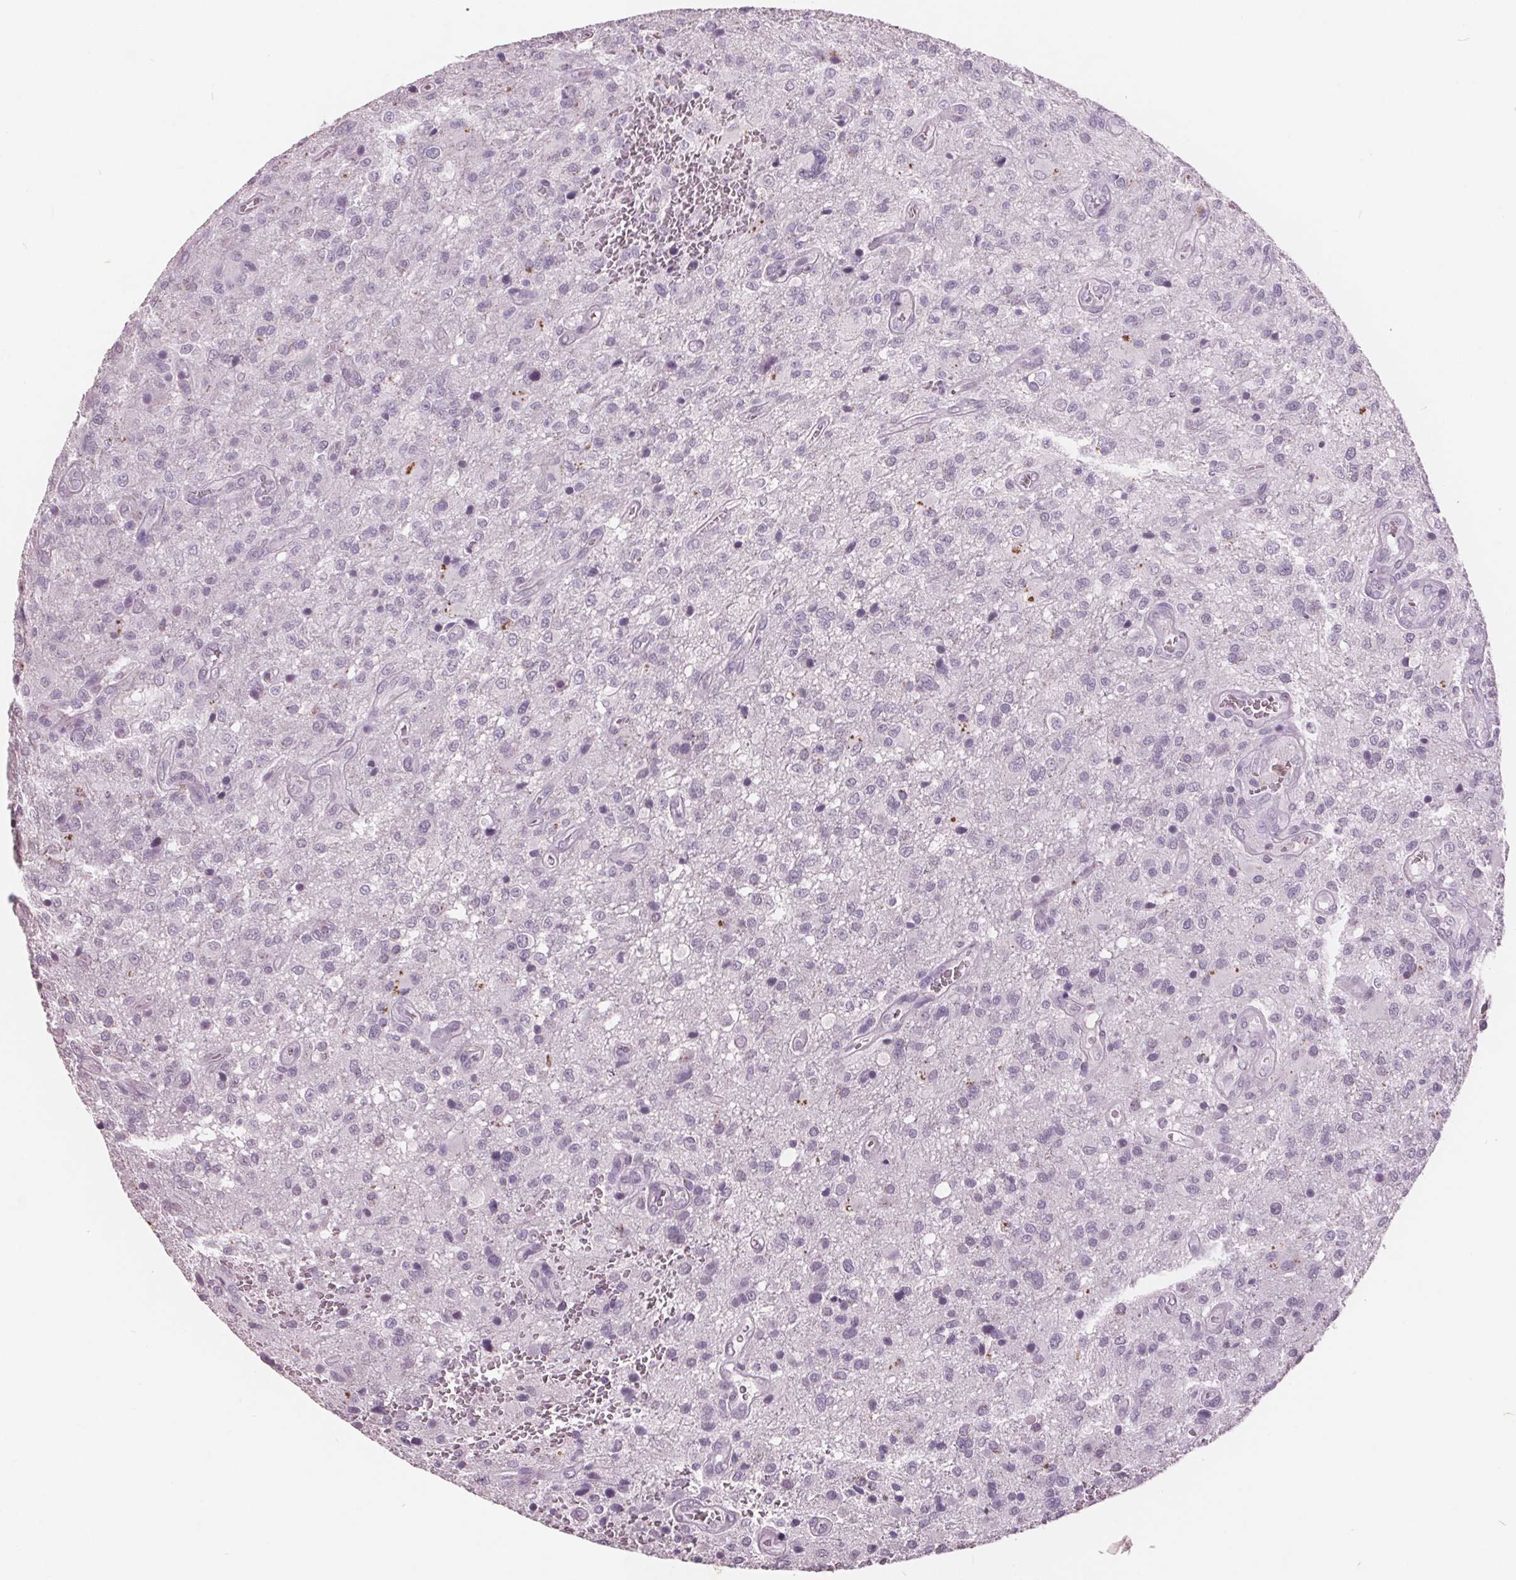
{"staining": {"intensity": "negative", "quantity": "none", "location": "none"}, "tissue": "glioma", "cell_type": "Tumor cells", "image_type": "cancer", "snomed": [{"axis": "morphology", "description": "Glioma, malignant, Low grade"}, {"axis": "topography", "description": "Brain"}], "caption": "High power microscopy micrograph of an immunohistochemistry image of glioma, revealing no significant positivity in tumor cells.", "gene": "PTPN14", "patient": {"sex": "male", "age": 66}}